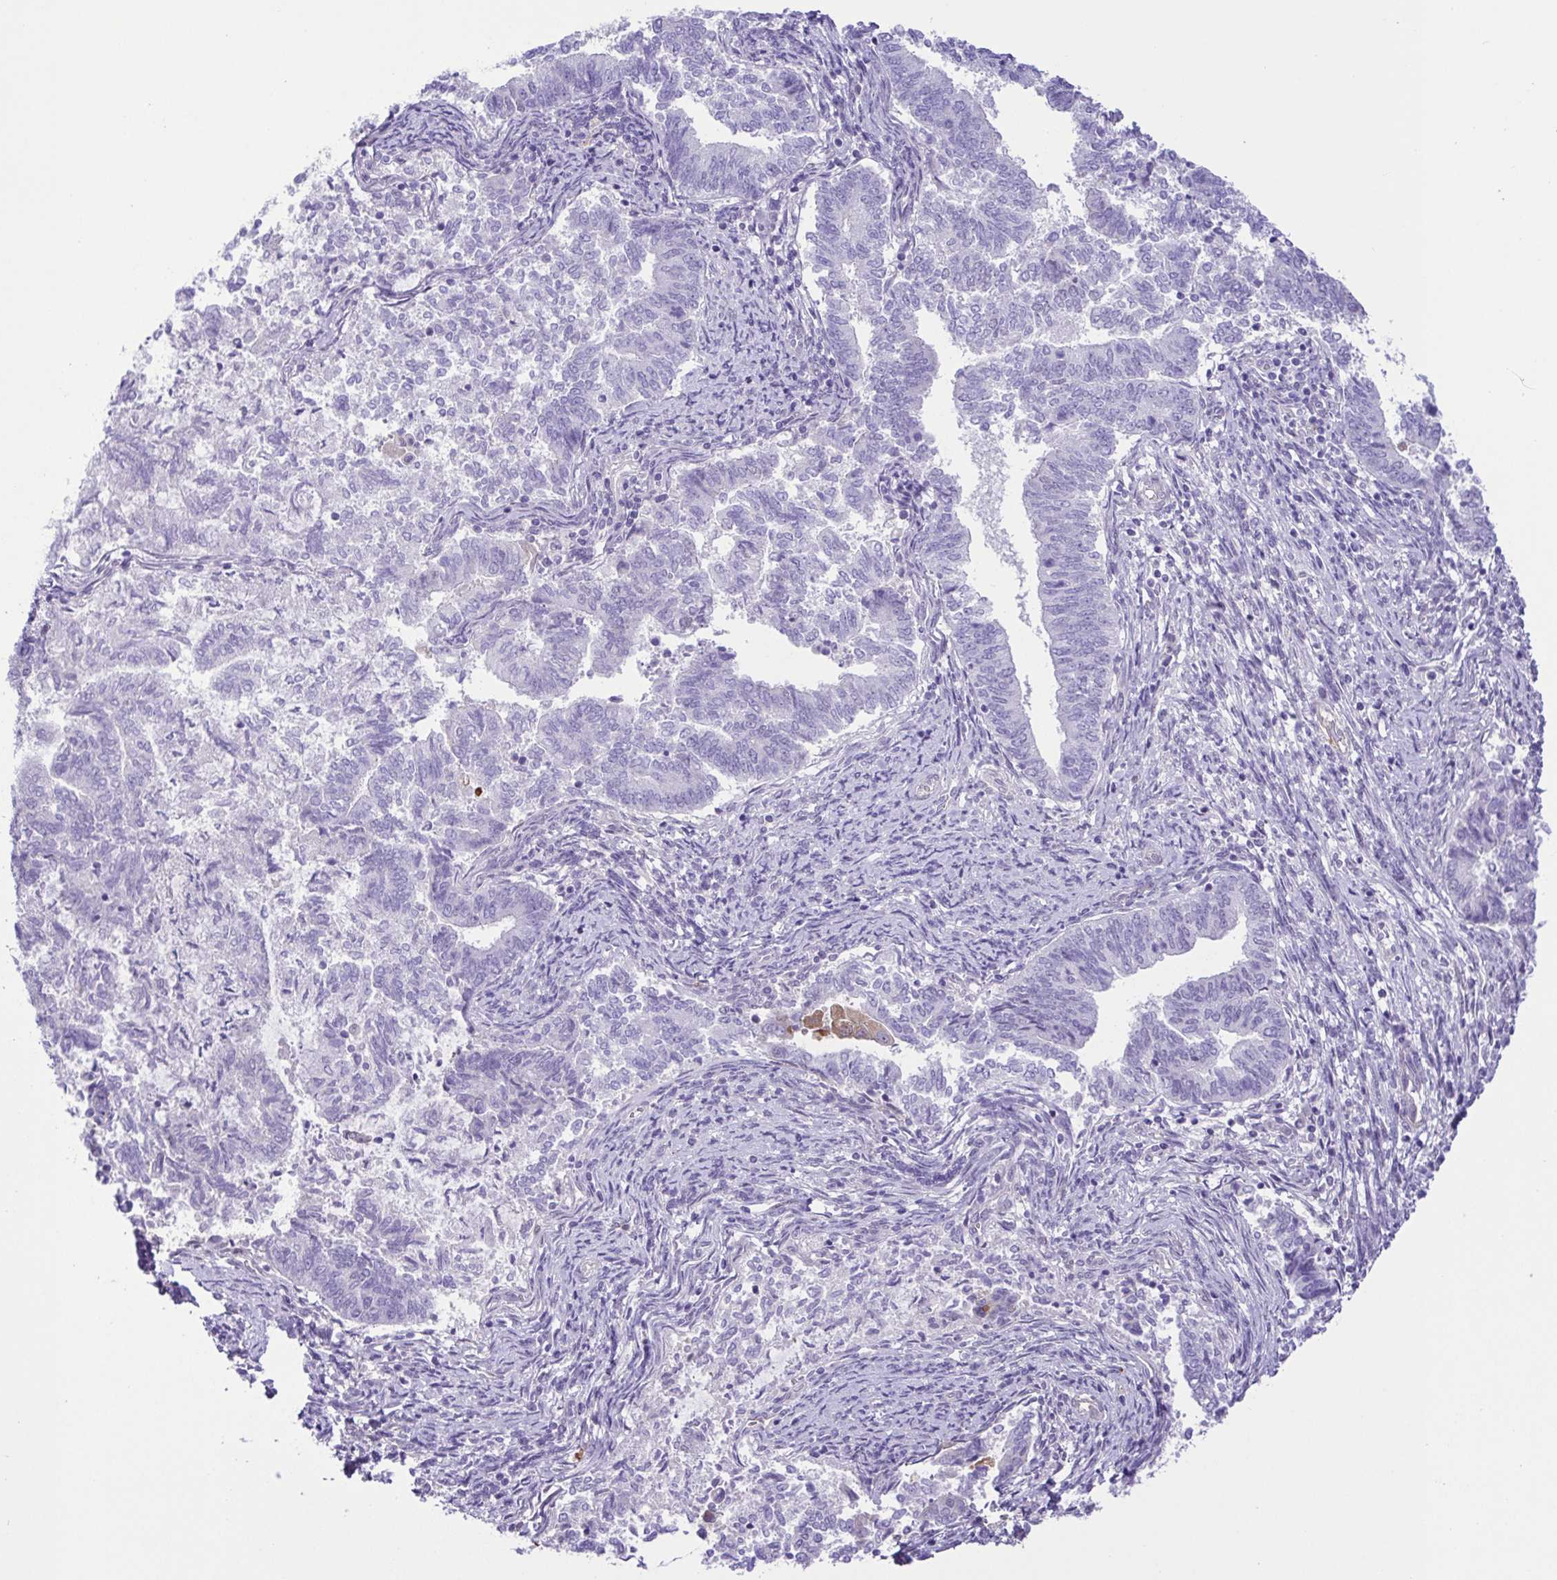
{"staining": {"intensity": "negative", "quantity": "none", "location": "none"}, "tissue": "endometrial cancer", "cell_type": "Tumor cells", "image_type": "cancer", "snomed": [{"axis": "morphology", "description": "Adenocarcinoma, NOS"}, {"axis": "topography", "description": "Endometrium"}], "caption": "Immunohistochemistry histopathology image of human endometrial cancer stained for a protein (brown), which displays no positivity in tumor cells.", "gene": "DCLK2", "patient": {"sex": "female", "age": 65}}